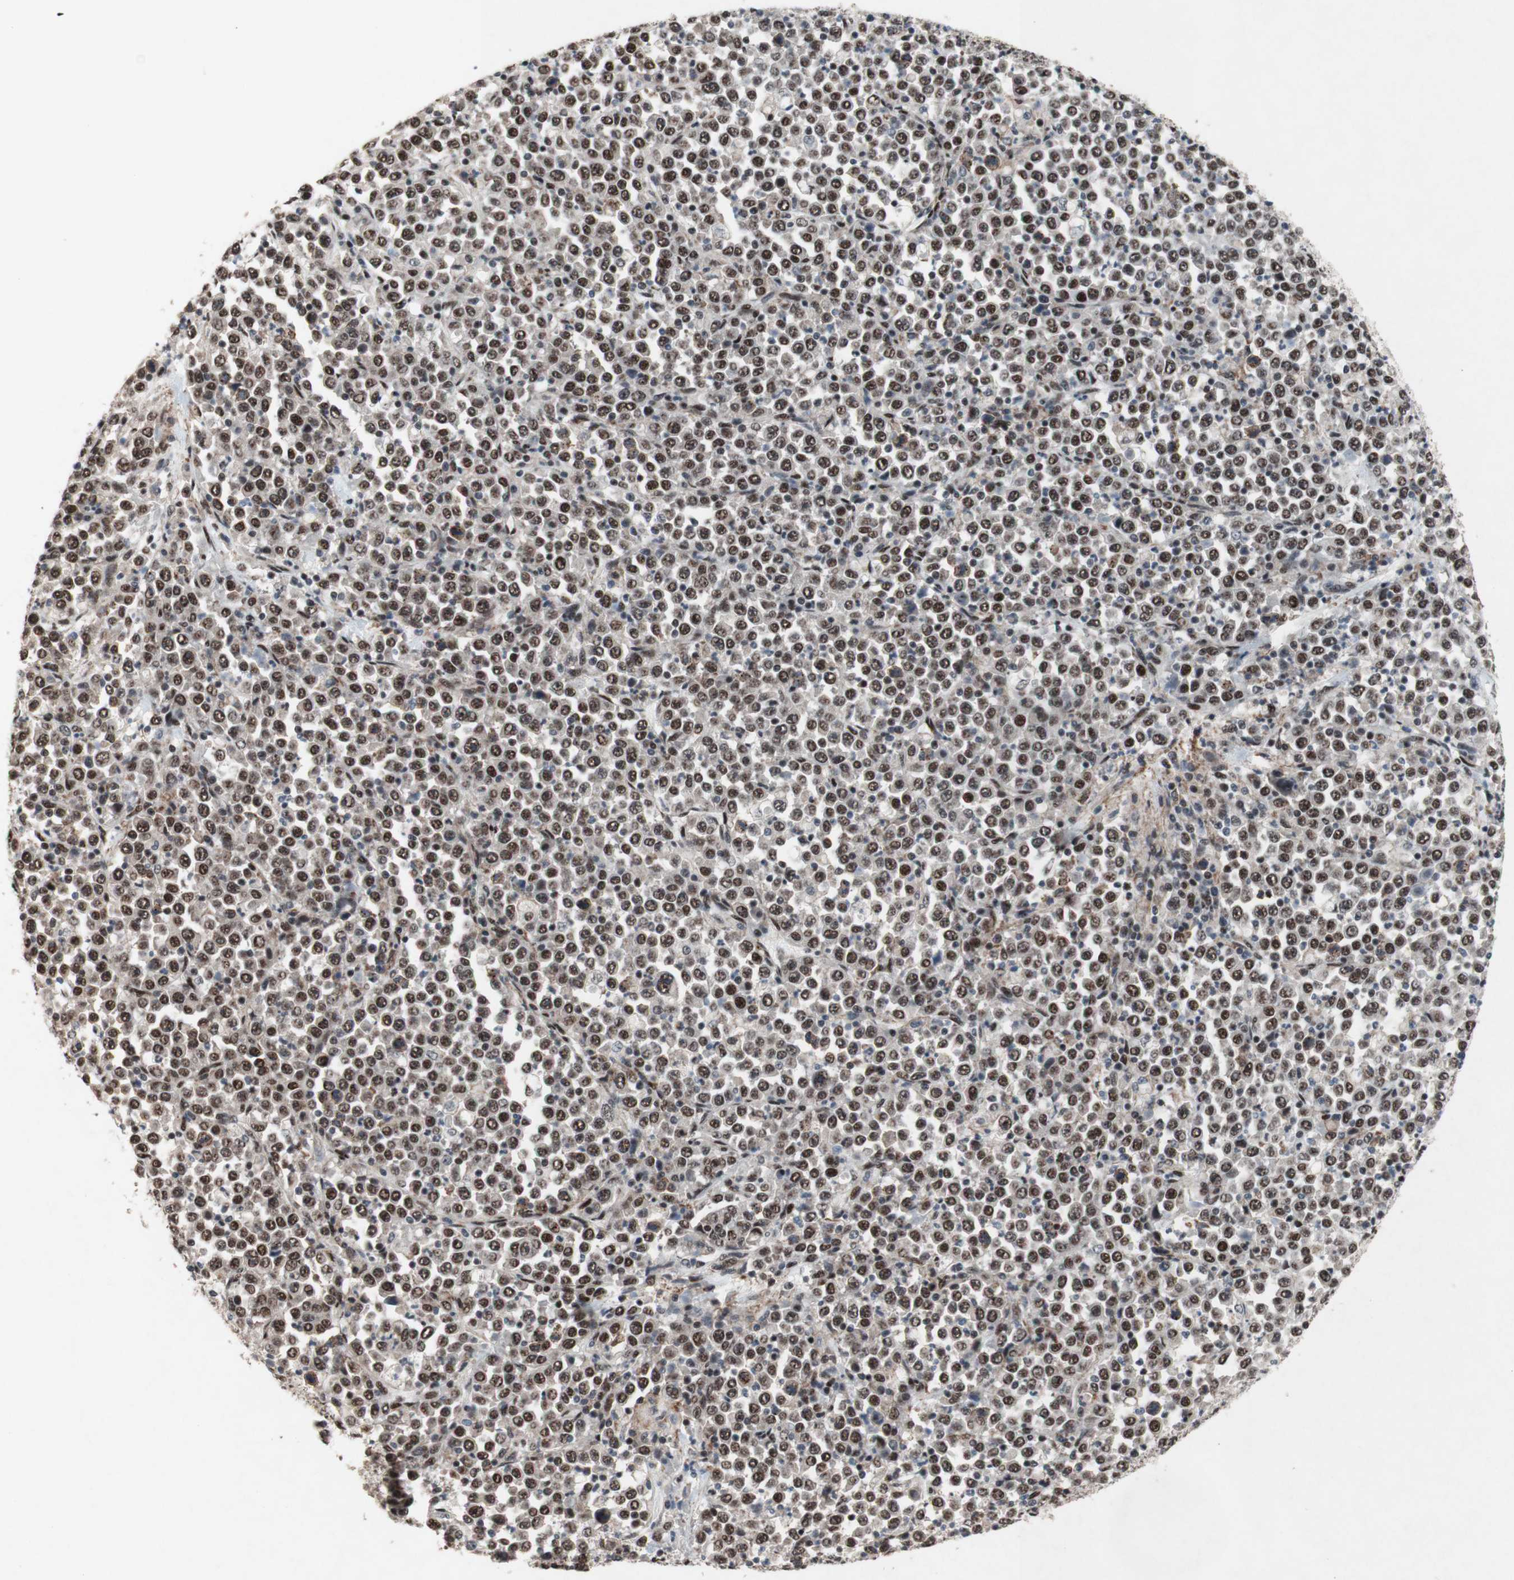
{"staining": {"intensity": "strong", "quantity": ">75%", "location": "nuclear"}, "tissue": "stomach cancer", "cell_type": "Tumor cells", "image_type": "cancer", "snomed": [{"axis": "morphology", "description": "Normal tissue, NOS"}, {"axis": "morphology", "description": "Adenocarcinoma, NOS"}, {"axis": "topography", "description": "Stomach, upper"}, {"axis": "topography", "description": "Stomach"}], "caption": "Stomach cancer stained for a protein (brown) reveals strong nuclear positive positivity in approximately >75% of tumor cells.", "gene": "TLE1", "patient": {"sex": "male", "age": 59}}